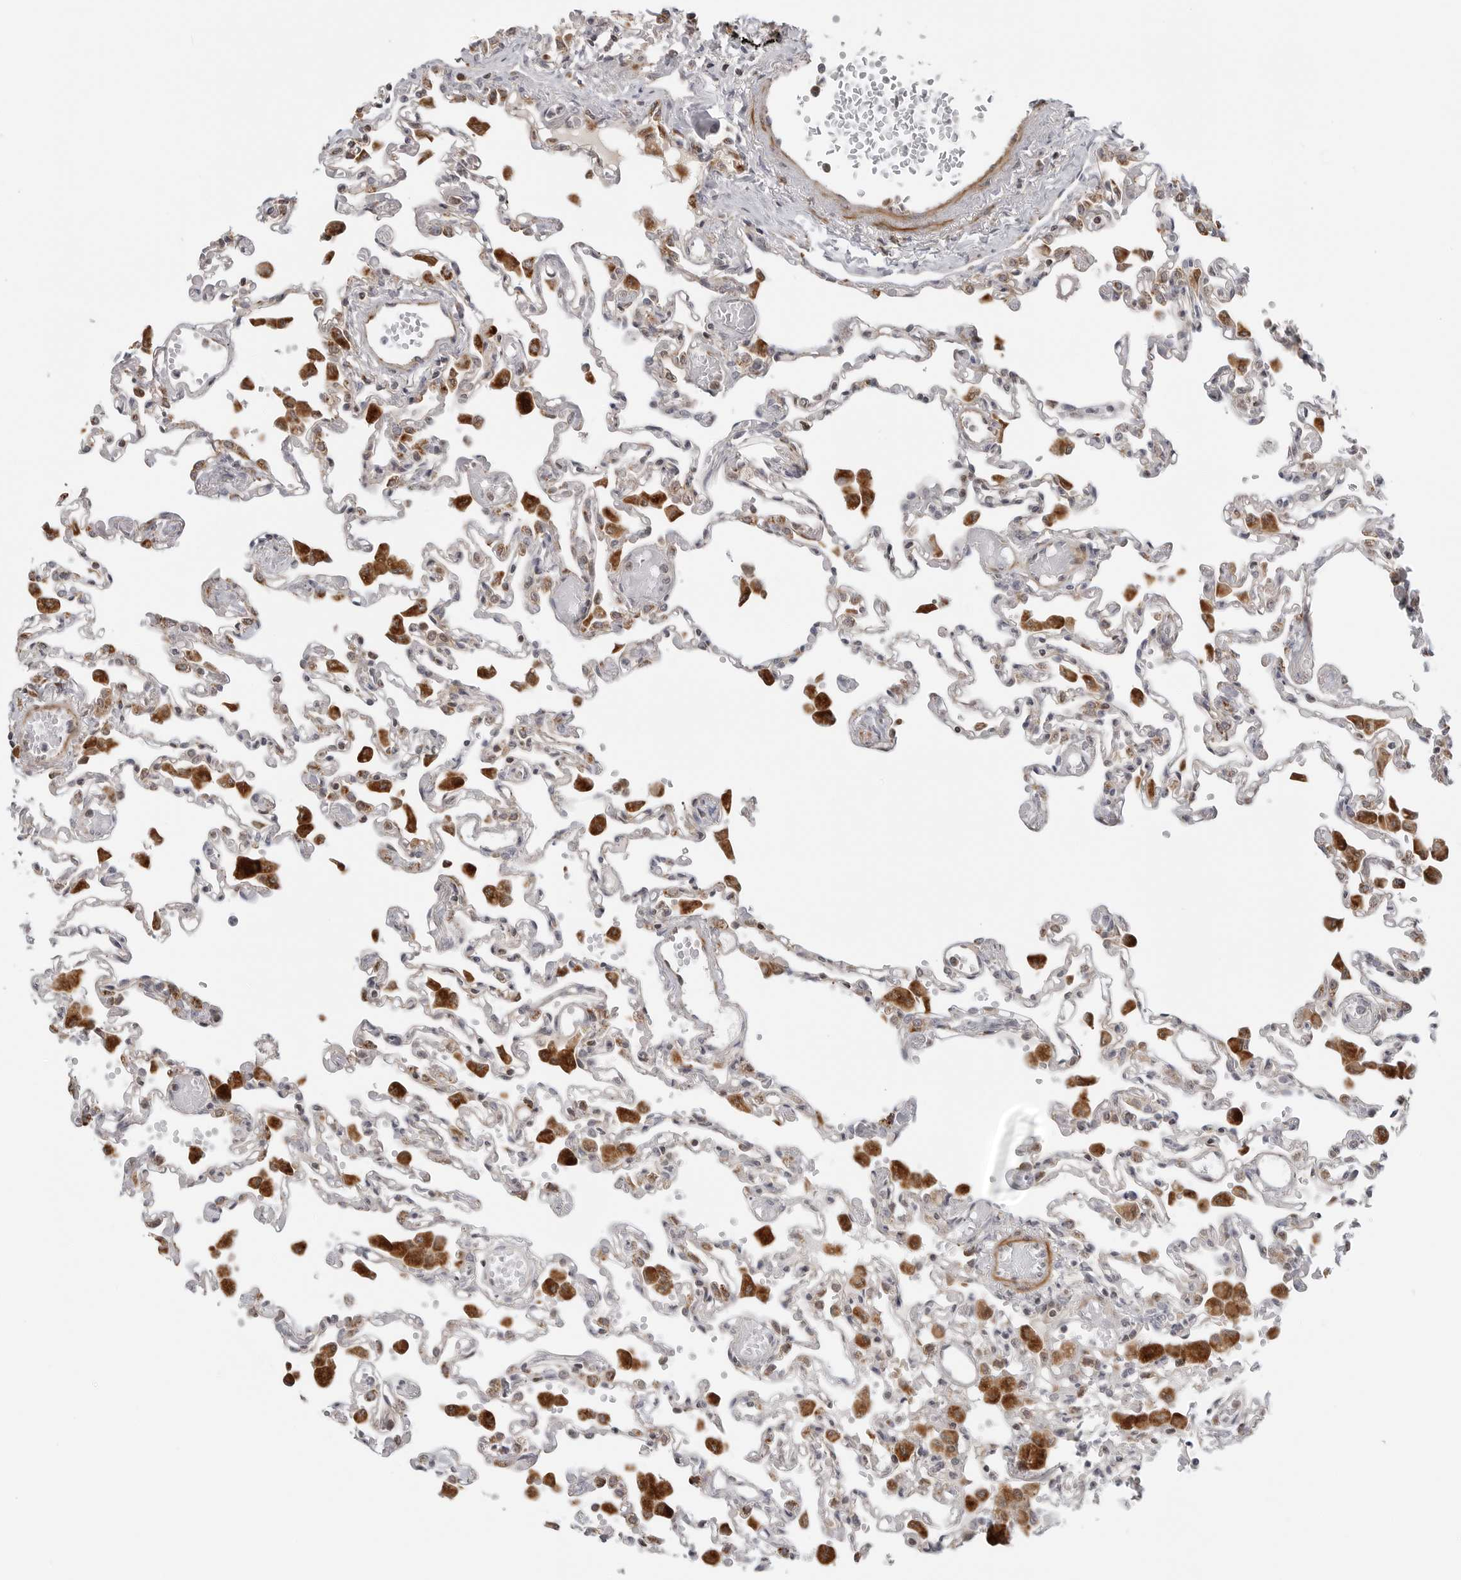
{"staining": {"intensity": "moderate", "quantity": "<25%", "location": "cytoplasmic/membranous"}, "tissue": "lung", "cell_type": "Alveolar cells", "image_type": "normal", "snomed": [{"axis": "morphology", "description": "Normal tissue, NOS"}, {"axis": "topography", "description": "Bronchus"}, {"axis": "topography", "description": "Lung"}], "caption": "This is a photomicrograph of immunohistochemistry (IHC) staining of normal lung, which shows moderate expression in the cytoplasmic/membranous of alveolar cells.", "gene": "PEX2", "patient": {"sex": "female", "age": 49}}